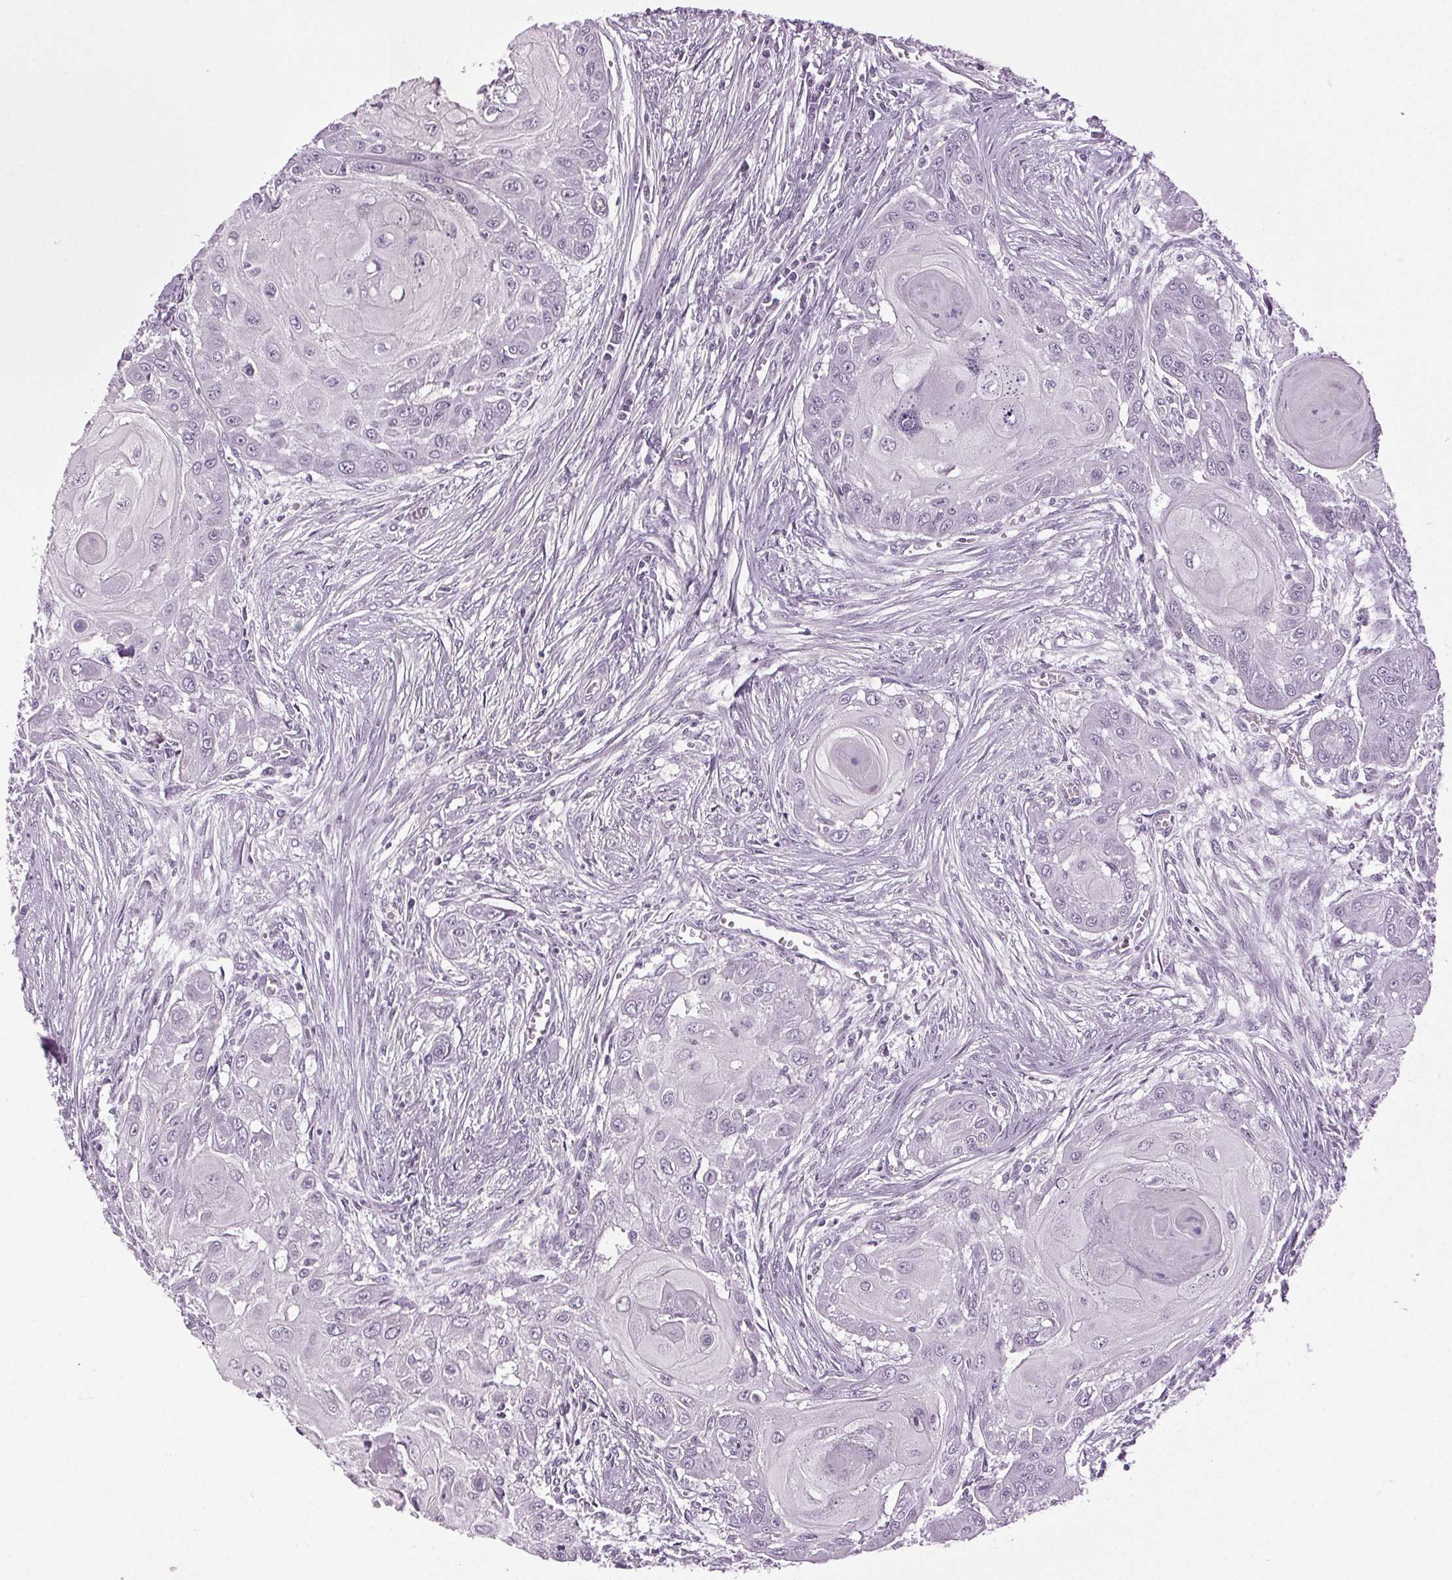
{"staining": {"intensity": "negative", "quantity": "none", "location": "none"}, "tissue": "head and neck cancer", "cell_type": "Tumor cells", "image_type": "cancer", "snomed": [{"axis": "morphology", "description": "Squamous cell carcinoma, NOS"}, {"axis": "topography", "description": "Oral tissue"}, {"axis": "topography", "description": "Head-Neck"}], "caption": "This histopathology image is of head and neck cancer stained with IHC to label a protein in brown with the nuclei are counter-stained blue. There is no positivity in tumor cells.", "gene": "DNAH12", "patient": {"sex": "male", "age": 71}}